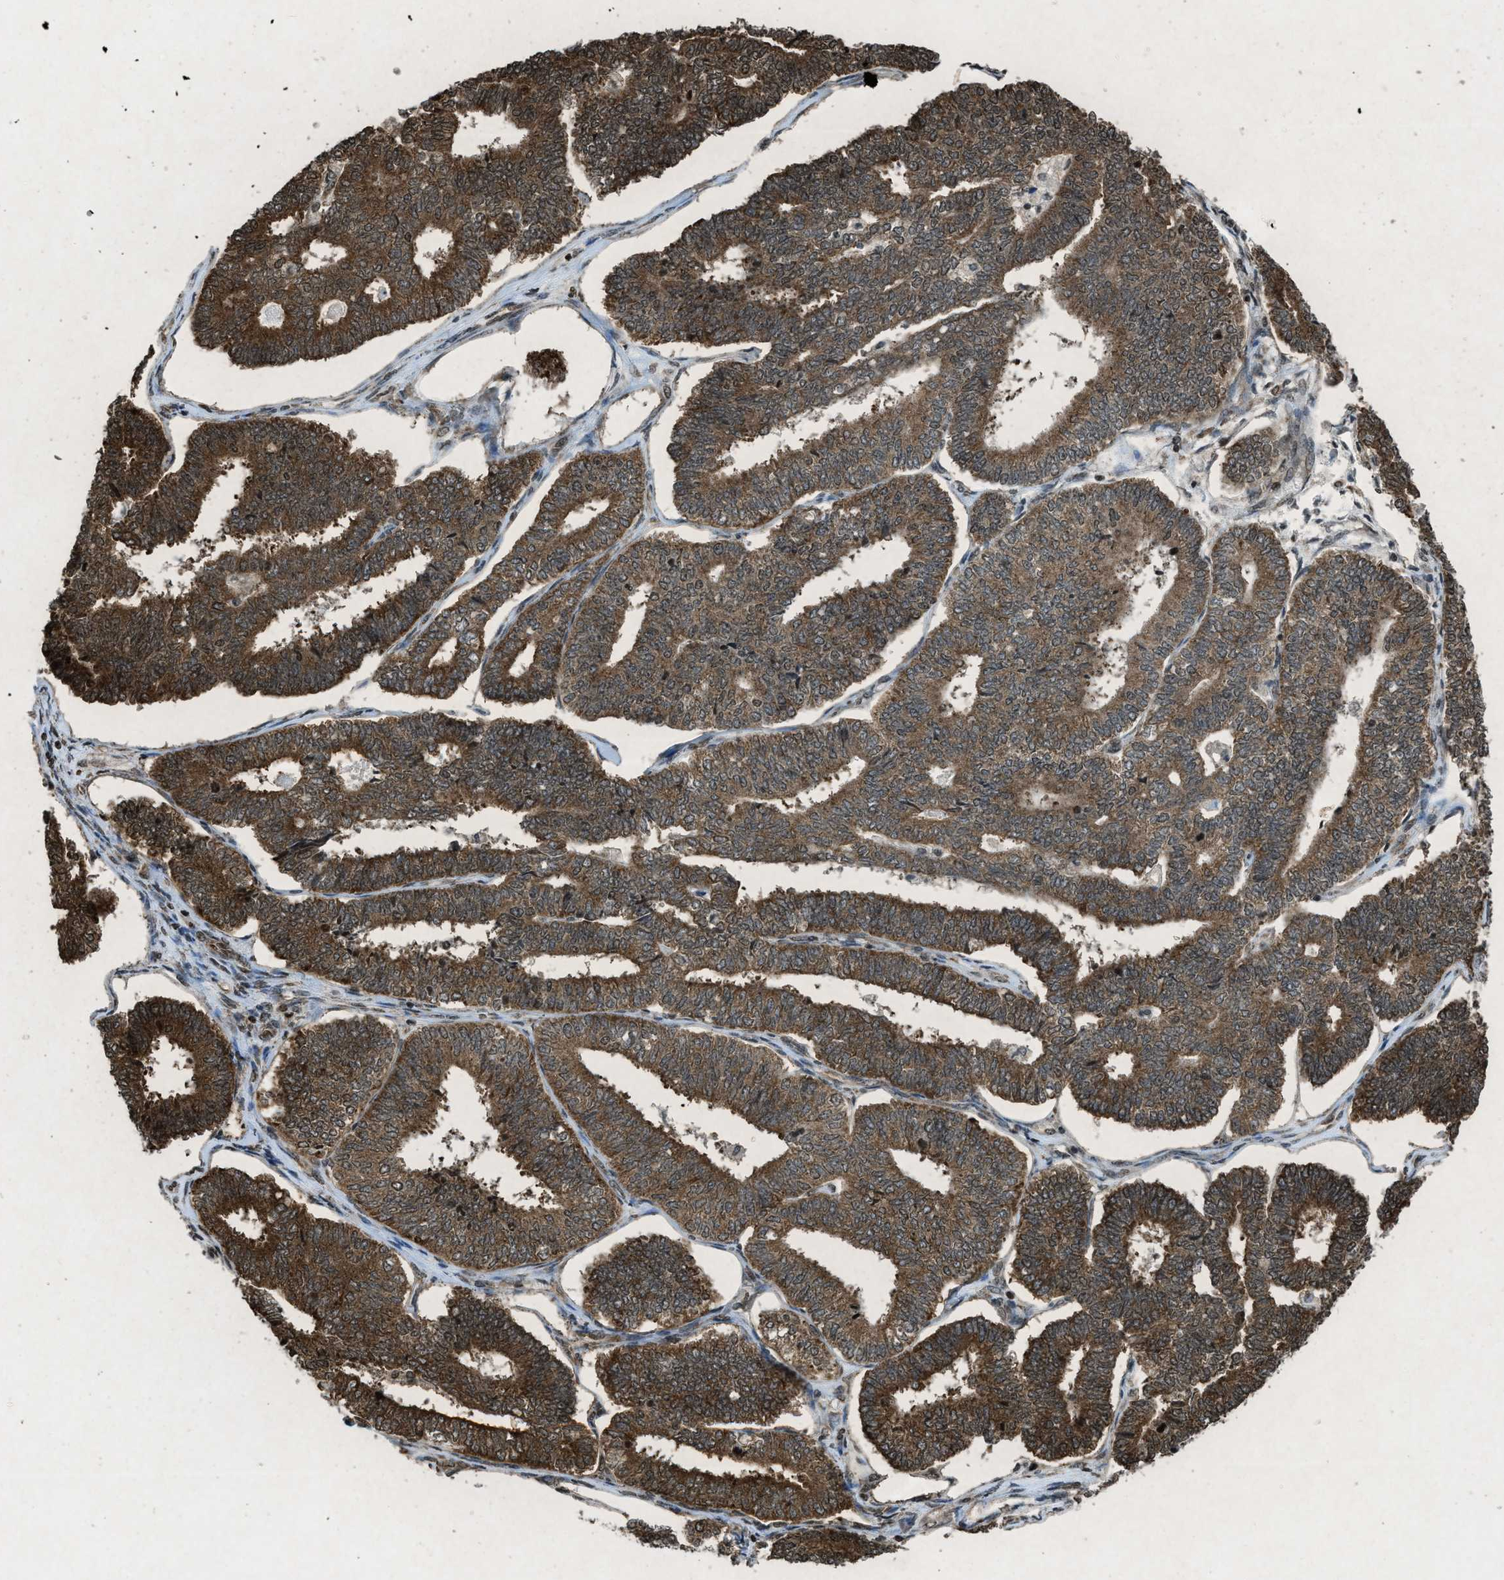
{"staining": {"intensity": "moderate", "quantity": ">75%", "location": "cytoplasmic/membranous"}, "tissue": "endometrial cancer", "cell_type": "Tumor cells", "image_type": "cancer", "snomed": [{"axis": "morphology", "description": "Adenocarcinoma, NOS"}, {"axis": "topography", "description": "Endometrium"}], "caption": "Tumor cells demonstrate medium levels of moderate cytoplasmic/membranous expression in approximately >75% of cells in human endometrial cancer. Nuclei are stained in blue.", "gene": "NXF1", "patient": {"sex": "female", "age": 70}}